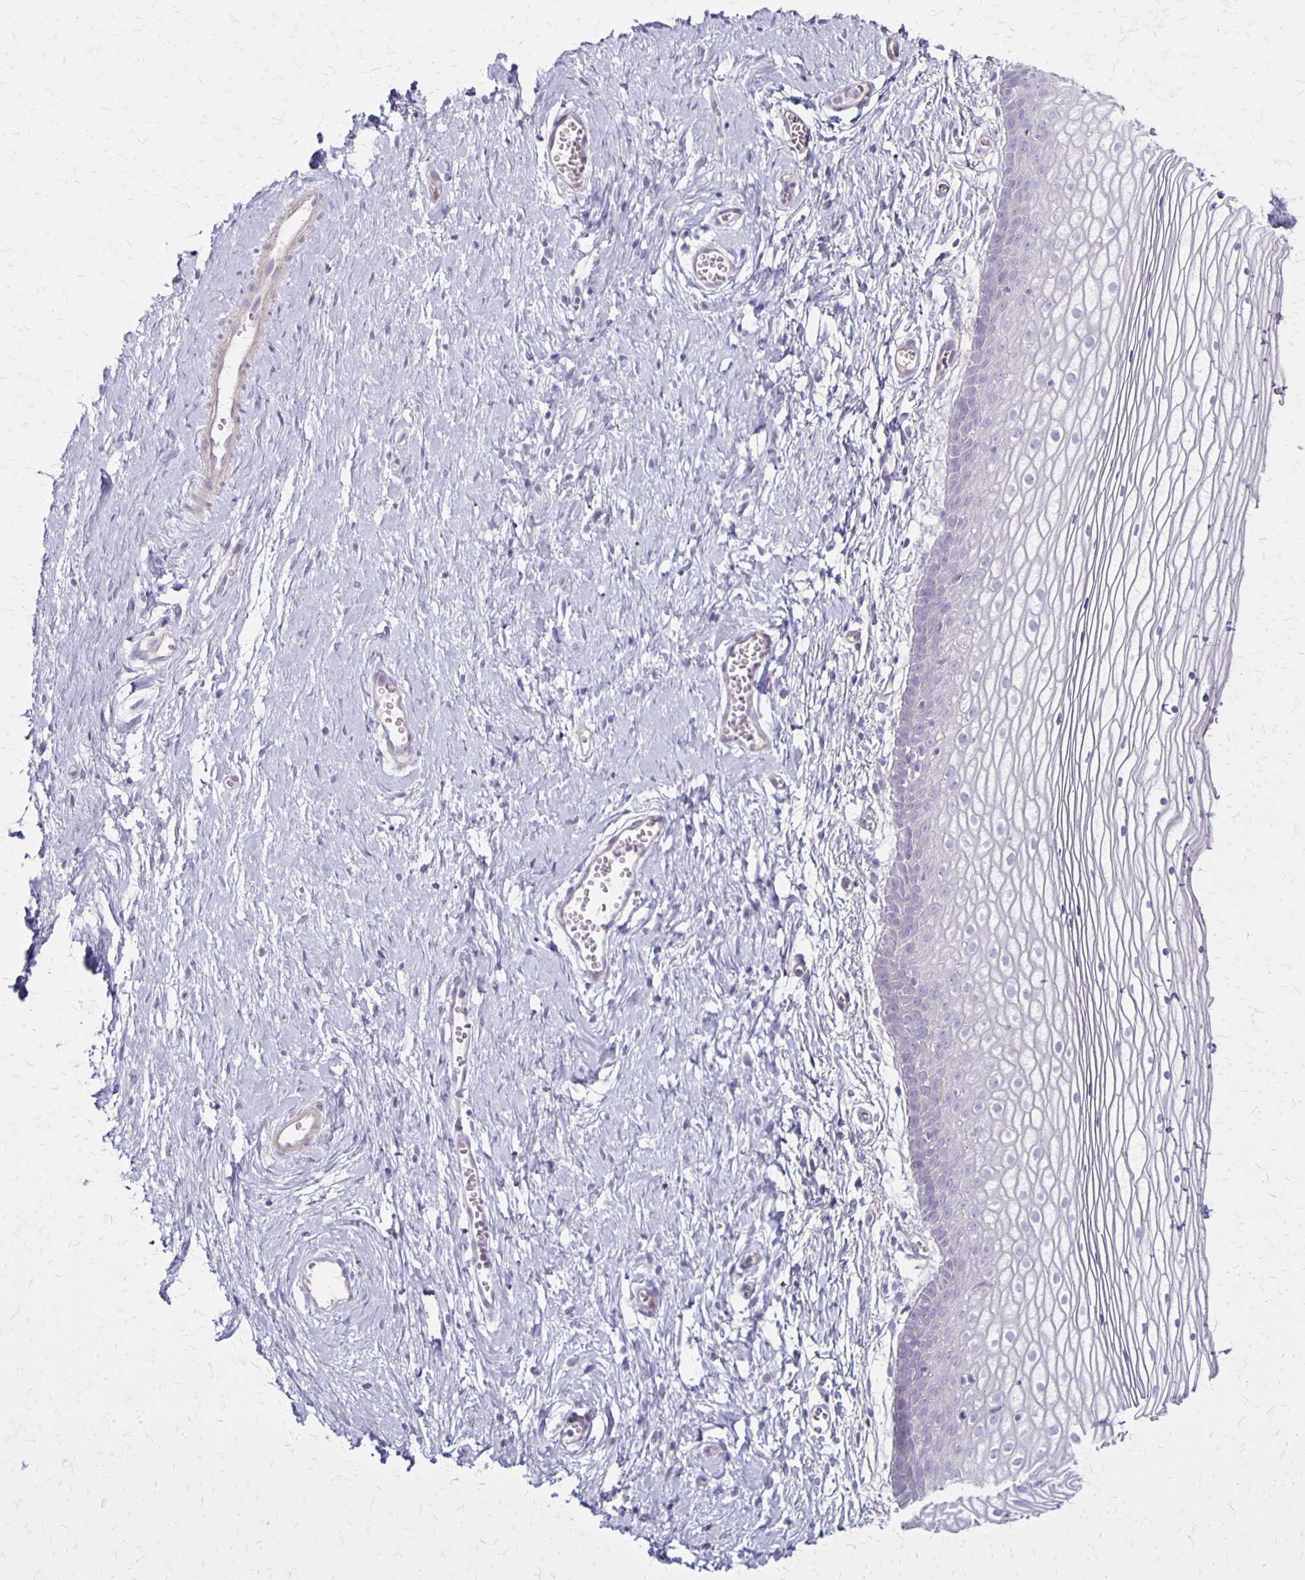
{"staining": {"intensity": "negative", "quantity": "none", "location": "none"}, "tissue": "vagina", "cell_type": "Squamous epithelial cells", "image_type": "normal", "snomed": [{"axis": "morphology", "description": "Normal tissue, NOS"}, {"axis": "topography", "description": "Vagina"}], "caption": "DAB immunohistochemical staining of benign vagina exhibits no significant expression in squamous epithelial cells.", "gene": "HOMER1", "patient": {"sex": "female", "age": 56}}